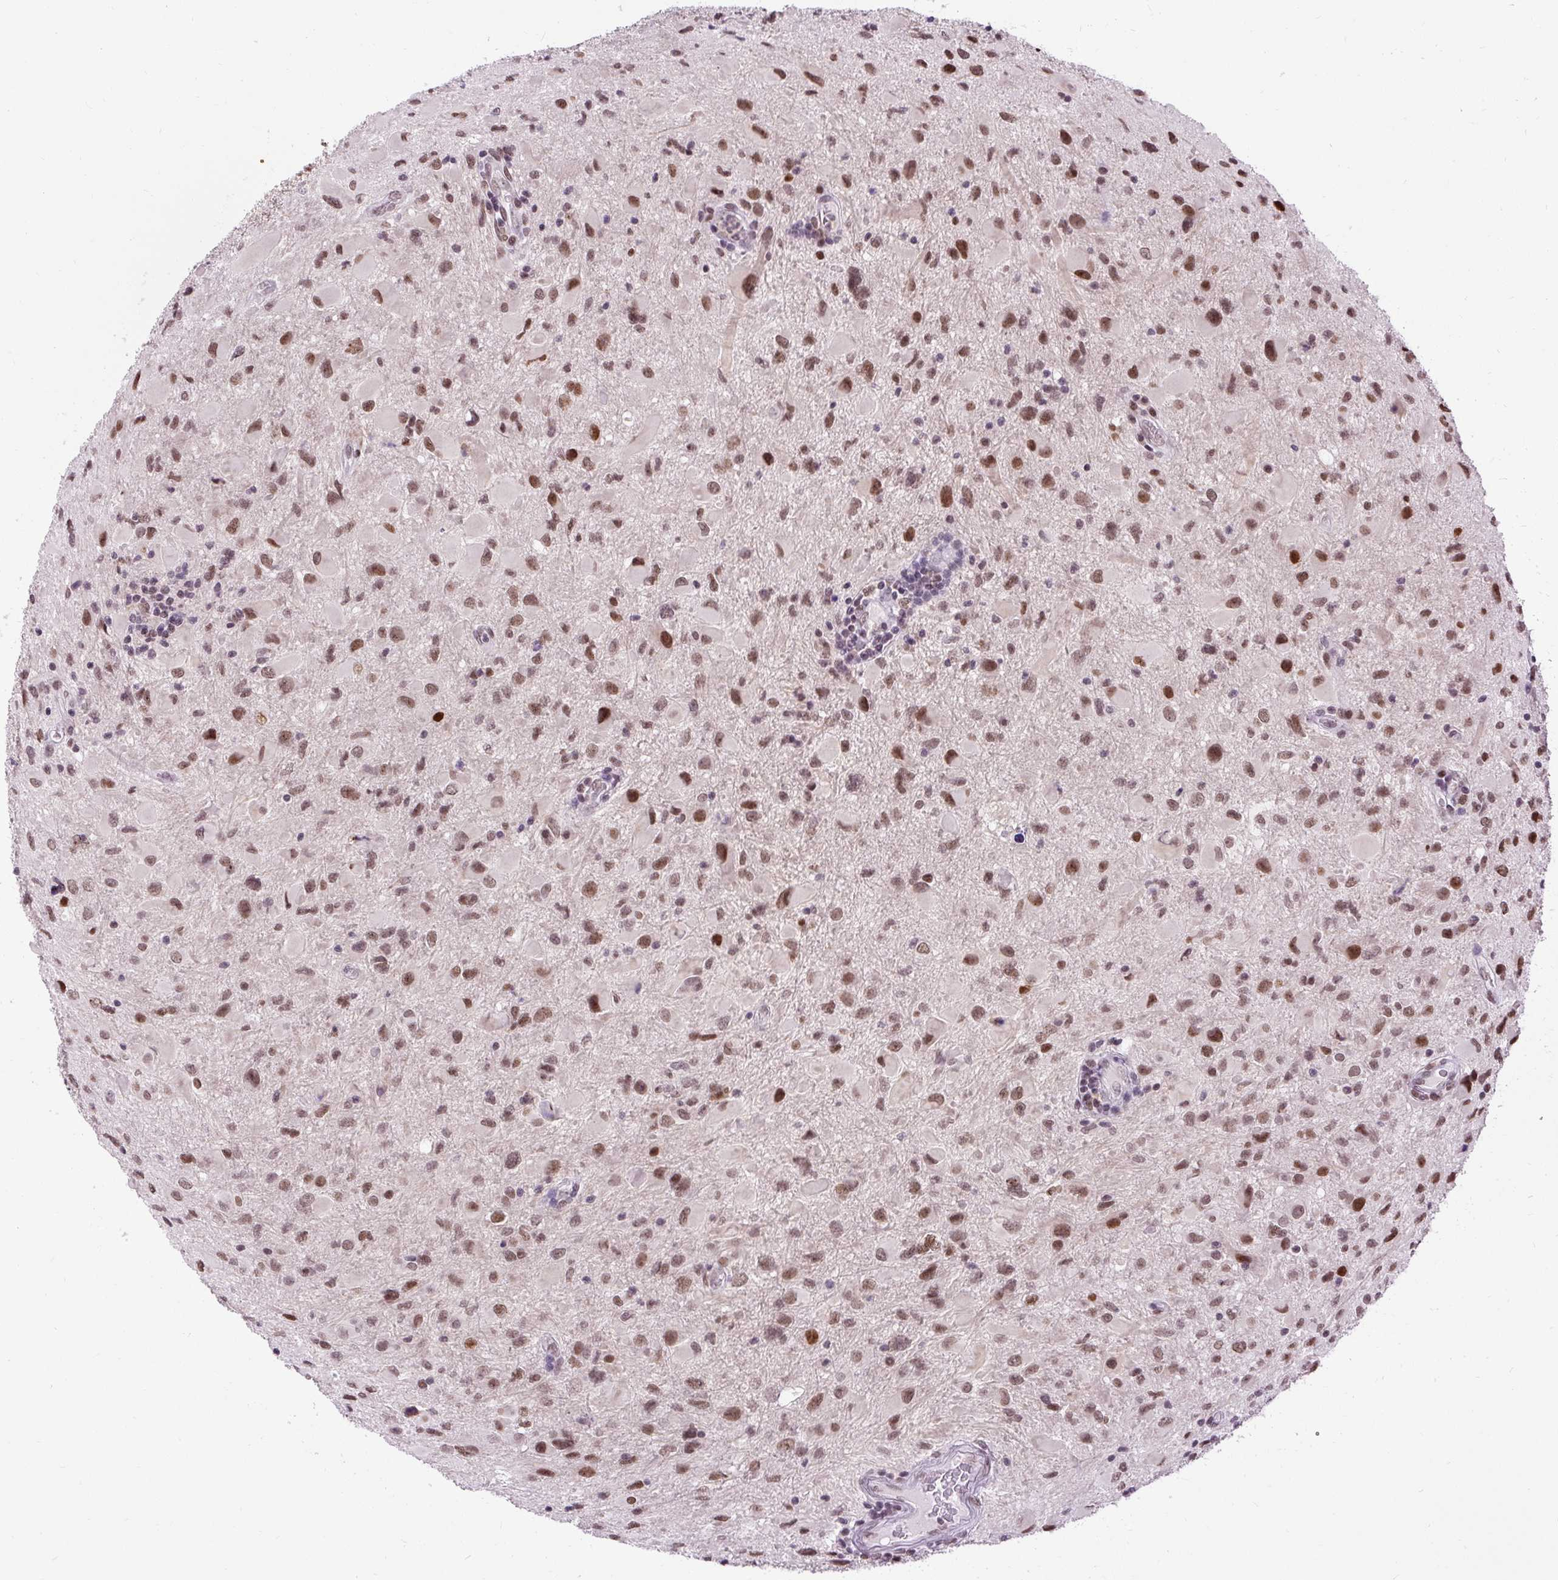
{"staining": {"intensity": "moderate", "quantity": ">75%", "location": "nuclear"}, "tissue": "glioma", "cell_type": "Tumor cells", "image_type": "cancer", "snomed": [{"axis": "morphology", "description": "Glioma, malignant, Low grade"}, {"axis": "topography", "description": "Brain"}], "caption": "Protein expression analysis of malignant glioma (low-grade) reveals moderate nuclear staining in approximately >75% of tumor cells.", "gene": "ZNF672", "patient": {"sex": "female", "age": 32}}